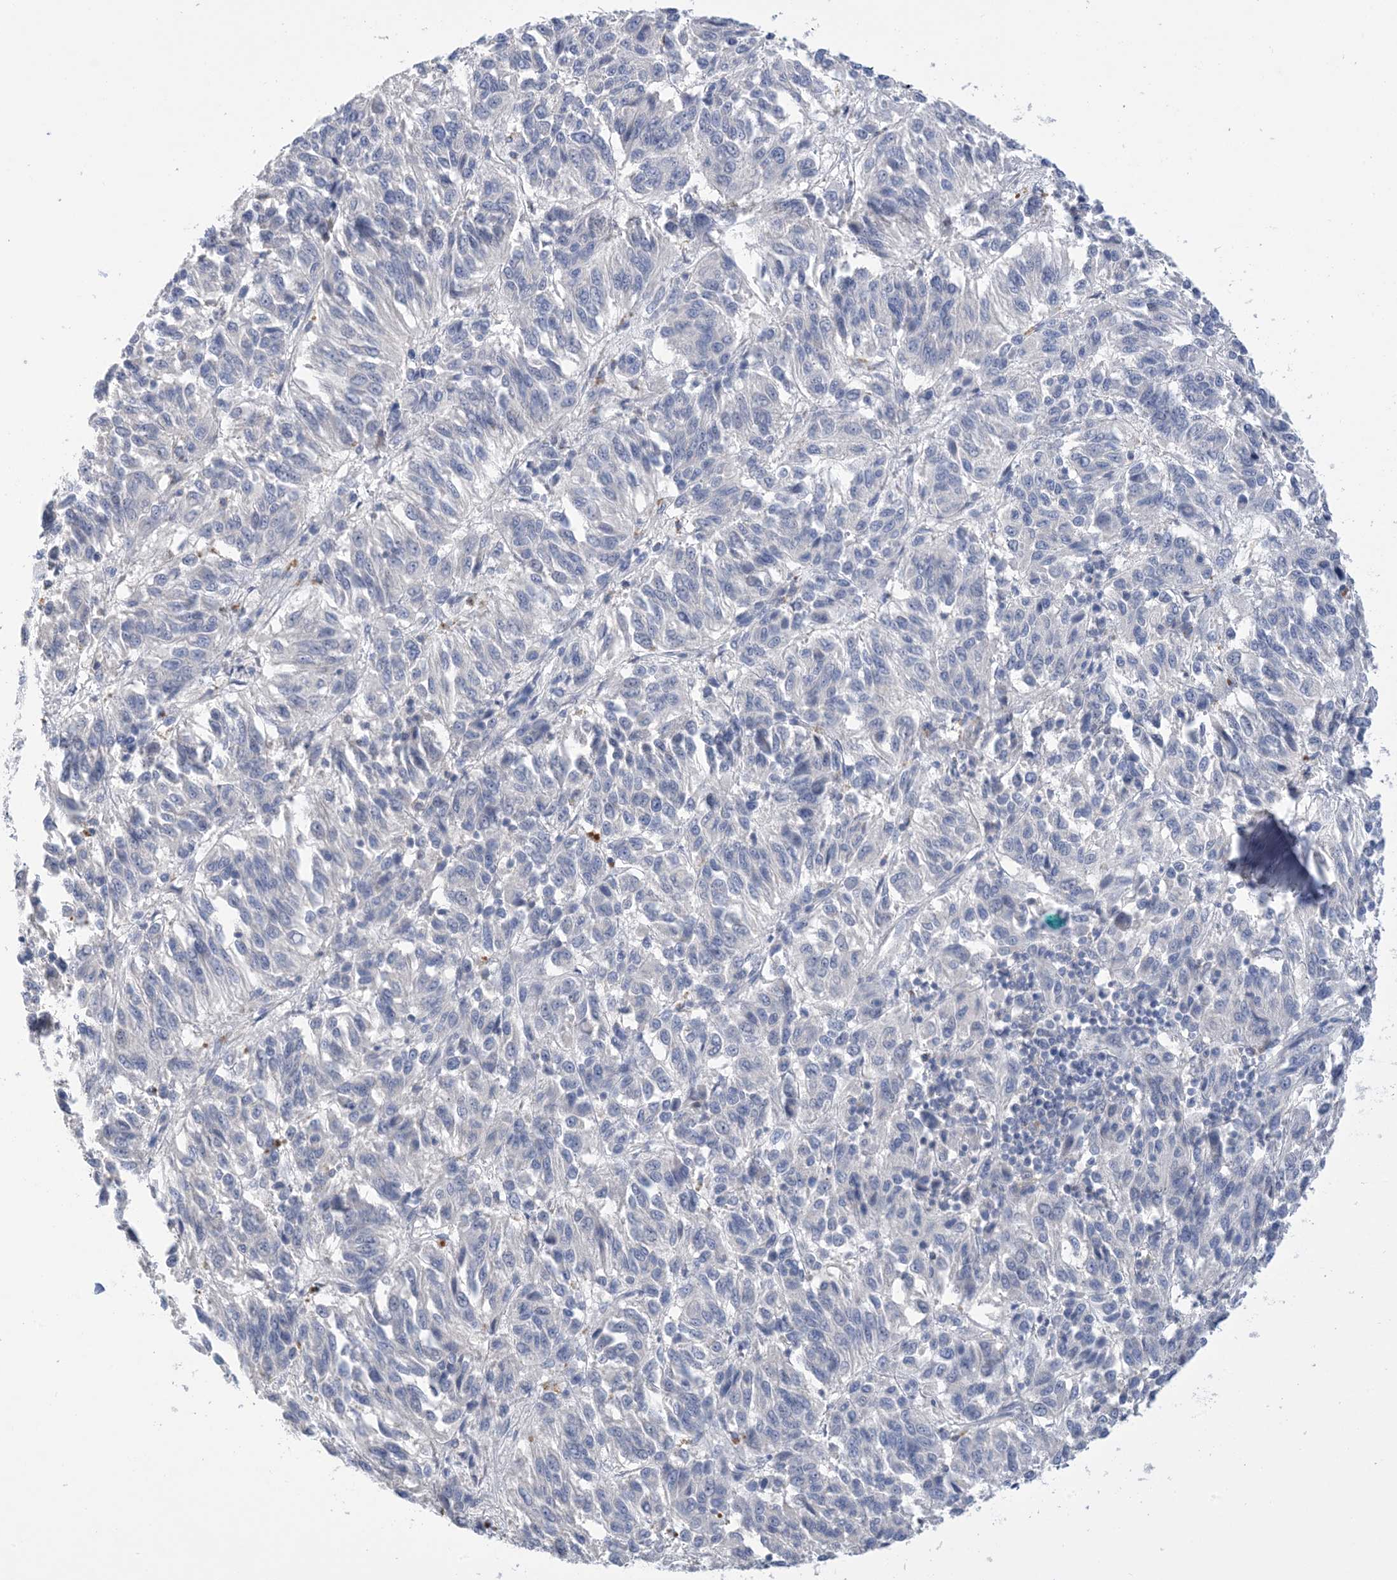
{"staining": {"intensity": "negative", "quantity": "none", "location": "none"}, "tissue": "melanoma", "cell_type": "Tumor cells", "image_type": "cancer", "snomed": [{"axis": "morphology", "description": "Malignant melanoma, Metastatic site"}, {"axis": "topography", "description": "Lung"}], "caption": "This is an IHC image of malignant melanoma (metastatic site). There is no staining in tumor cells.", "gene": "DSC3", "patient": {"sex": "male", "age": 64}}